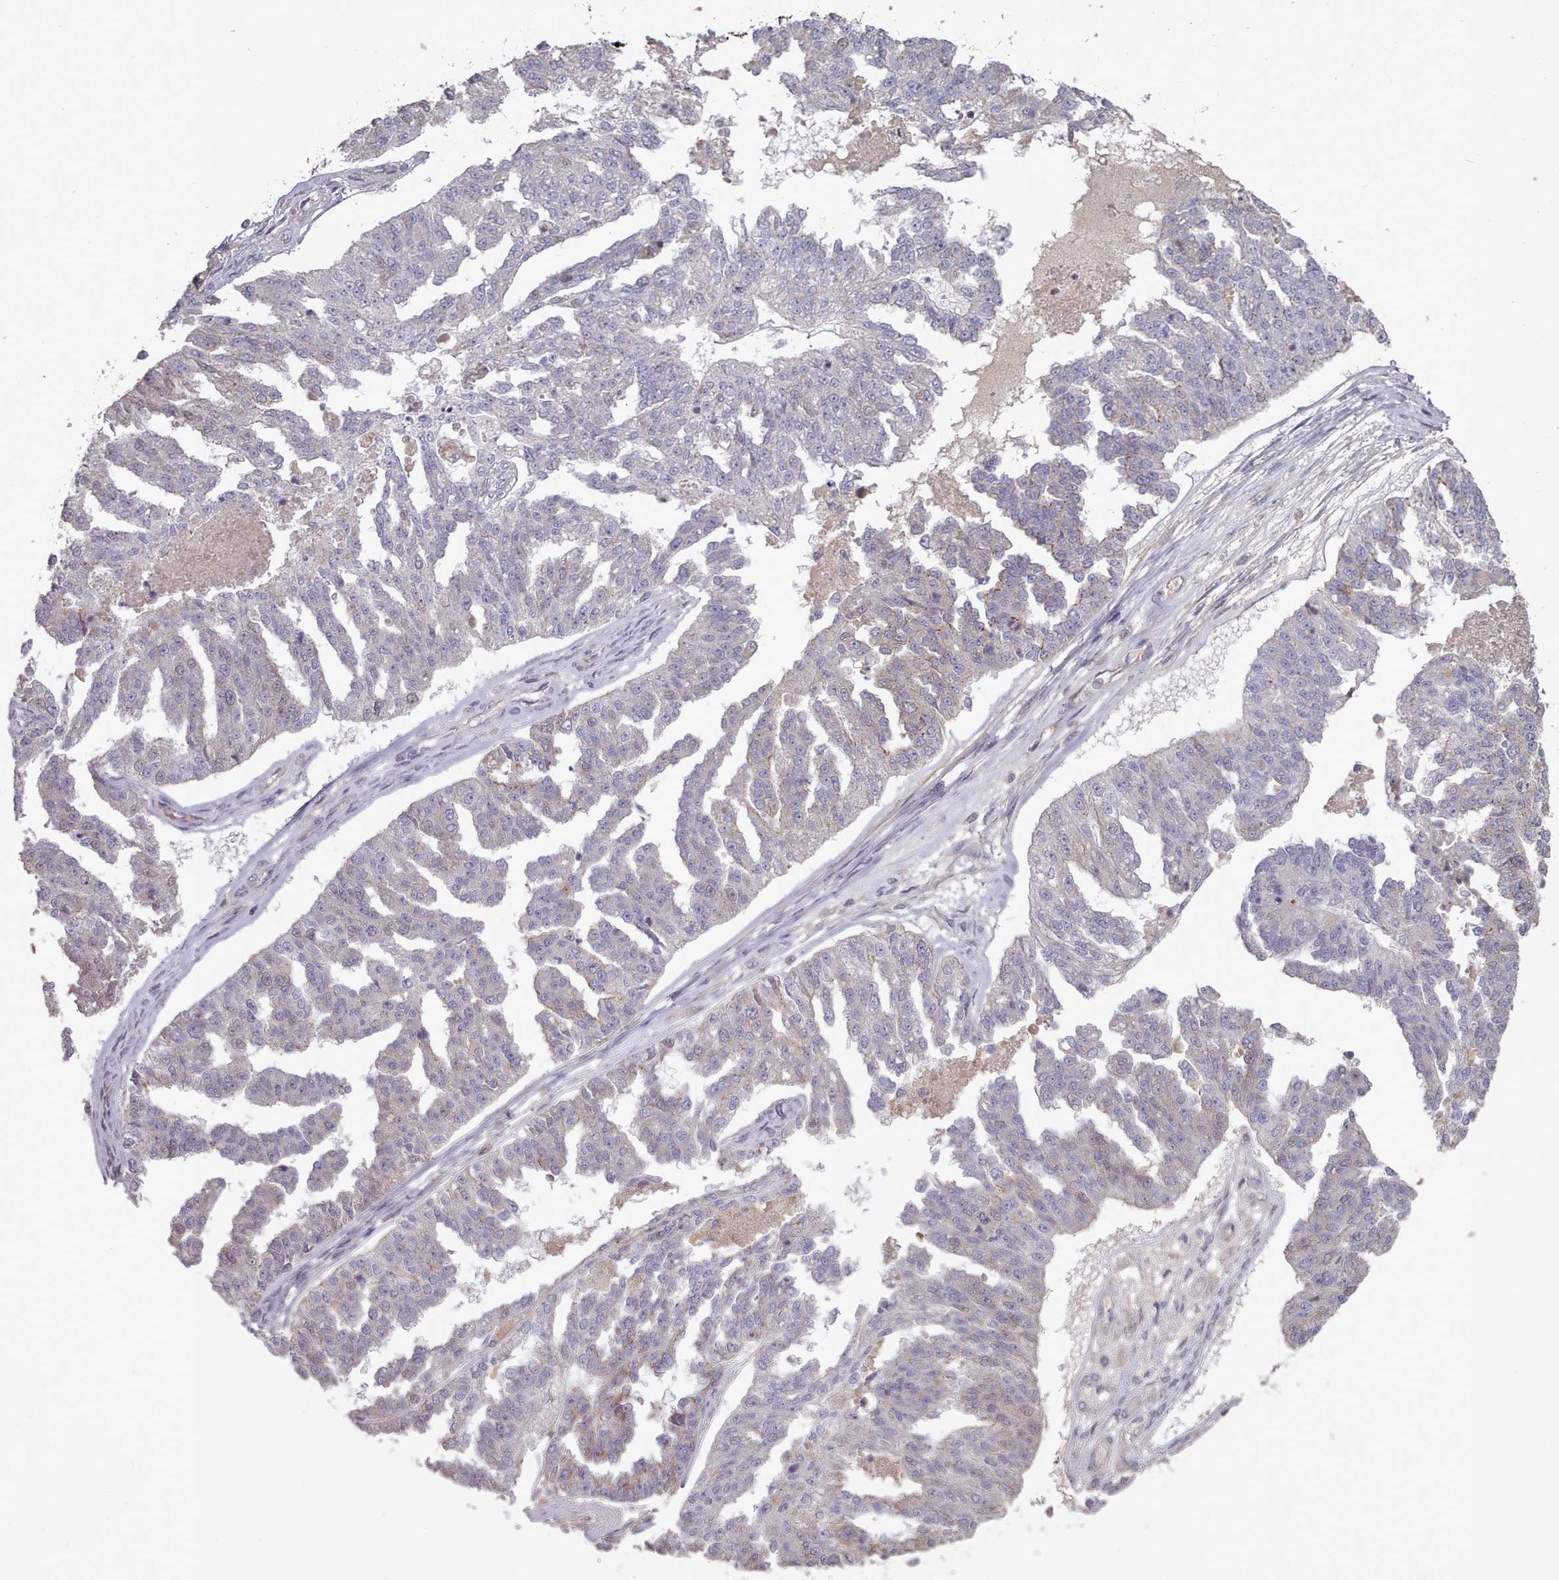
{"staining": {"intensity": "negative", "quantity": "none", "location": "none"}, "tissue": "ovarian cancer", "cell_type": "Tumor cells", "image_type": "cancer", "snomed": [{"axis": "morphology", "description": "Cystadenocarcinoma, serous, NOS"}, {"axis": "topography", "description": "Ovary"}], "caption": "Tumor cells show no significant expression in ovarian cancer (serous cystadenocarcinoma).", "gene": "ERCC6L", "patient": {"sex": "female", "age": 58}}